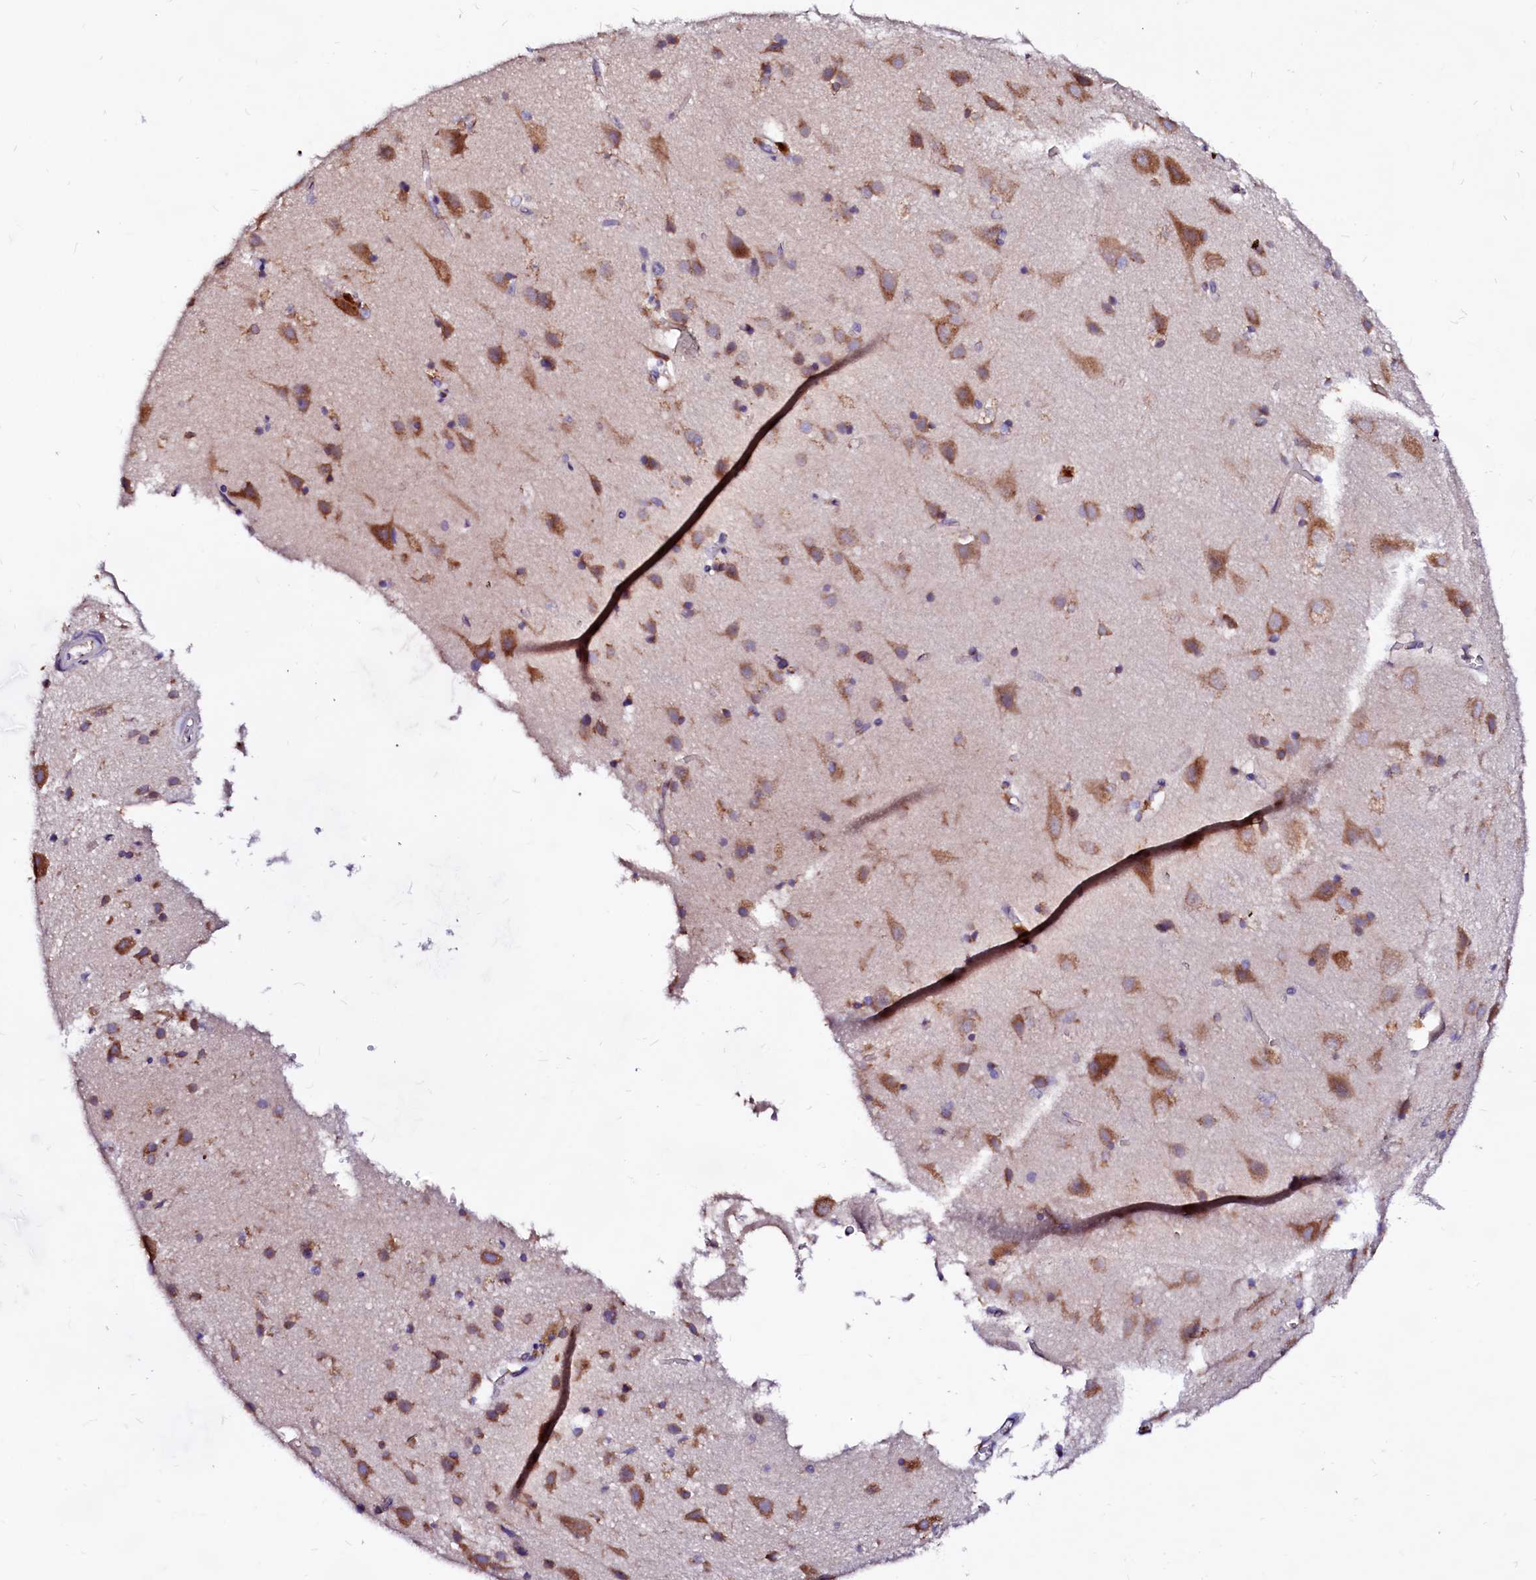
{"staining": {"intensity": "weak", "quantity": "25%-75%", "location": "cytoplasmic/membranous"}, "tissue": "cerebral cortex", "cell_type": "Endothelial cells", "image_type": "normal", "snomed": [{"axis": "morphology", "description": "Normal tissue, NOS"}, {"axis": "topography", "description": "Cerebral cortex"}], "caption": "Weak cytoplasmic/membranous expression is present in about 25%-75% of endothelial cells in normal cerebral cortex.", "gene": "LMAN1", "patient": {"sex": "male", "age": 54}}